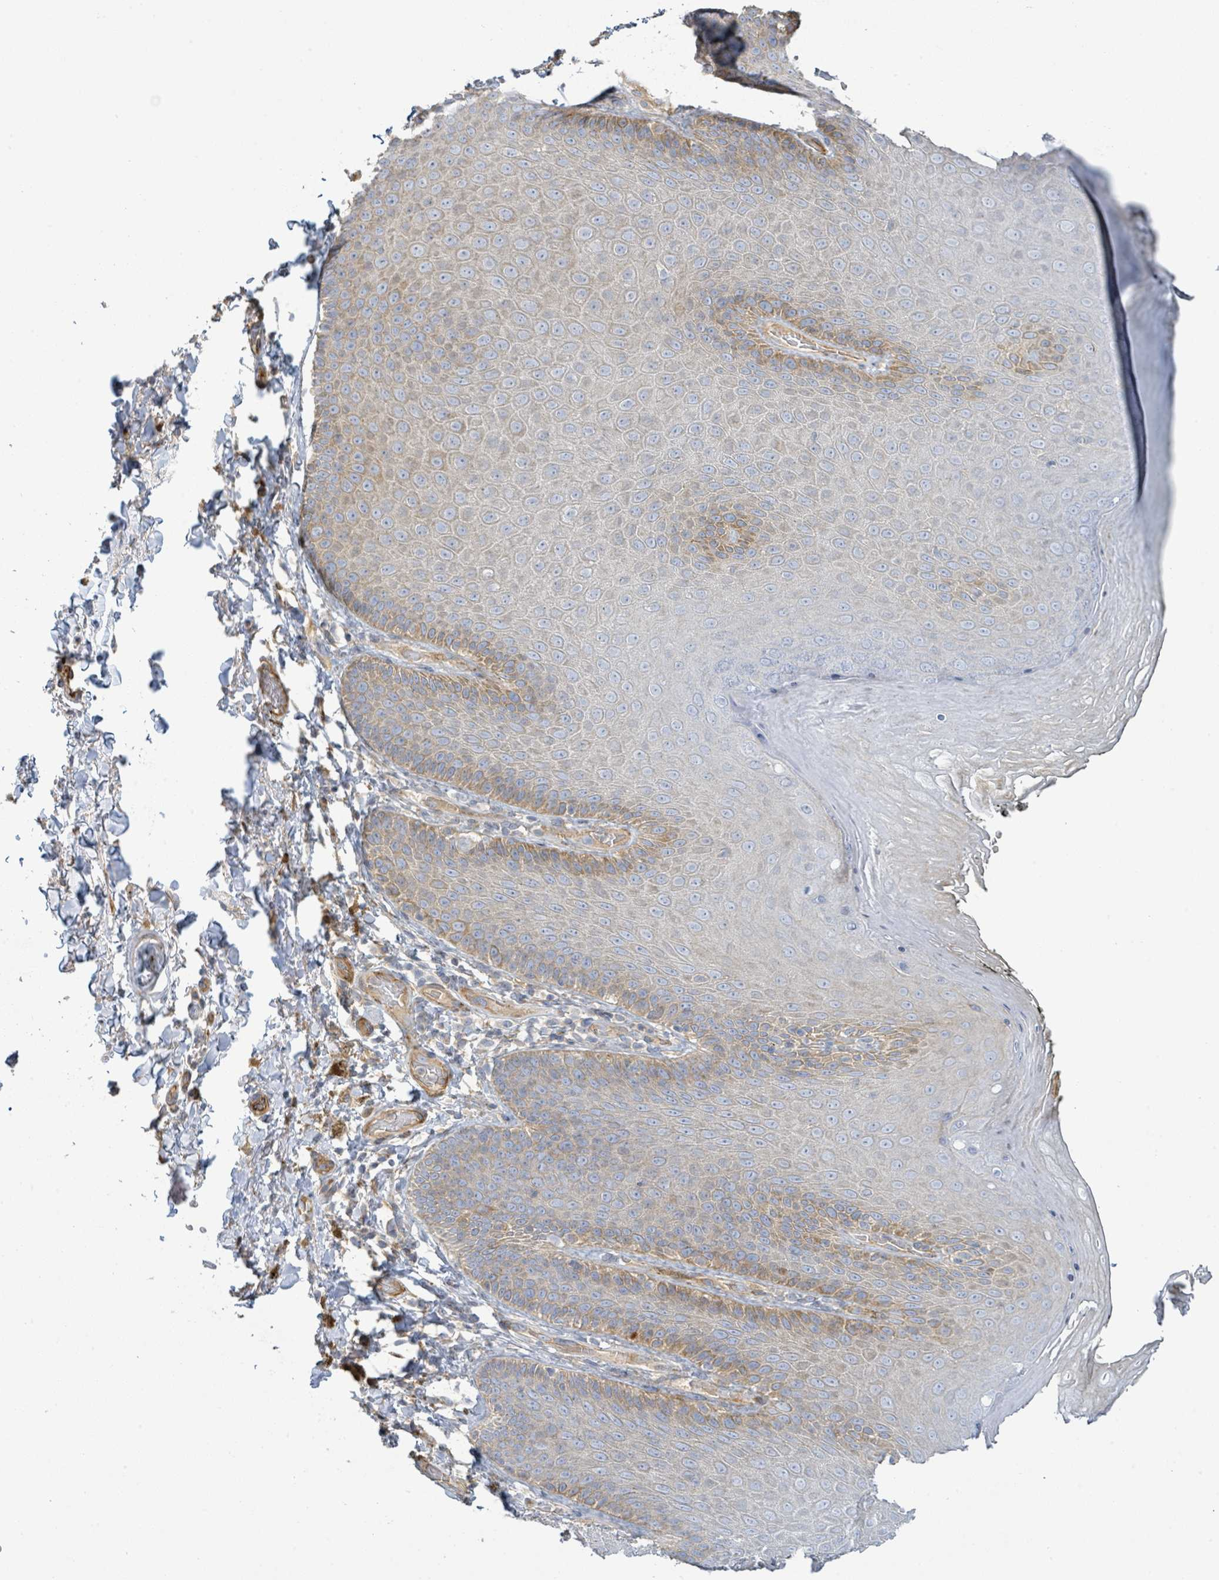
{"staining": {"intensity": "moderate", "quantity": "25%-75%", "location": "cytoplasmic/membranous"}, "tissue": "skin", "cell_type": "Epidermal cells", "image_type": "normal", "snomed": [{"axis": "morphology", "description": "Normal tissue, NOS"}, {"axis": "topography", "description": "Anal"}, {"axis": "topography", "description": "Peripheral nerve tissue"}], "caption": "Immunohistochemistry (IHC) photomicrograph of unremarkable skin: skin stained using immunohistochemistry displays medium levels of moderate protein expression localized specifically in the cytoplasmic/membranous of epidermal cells, appearing as a cytoplasmic/membranous brown color.", "gene": "CFAP210", "patient": {"sex": "male", "age": 53}}